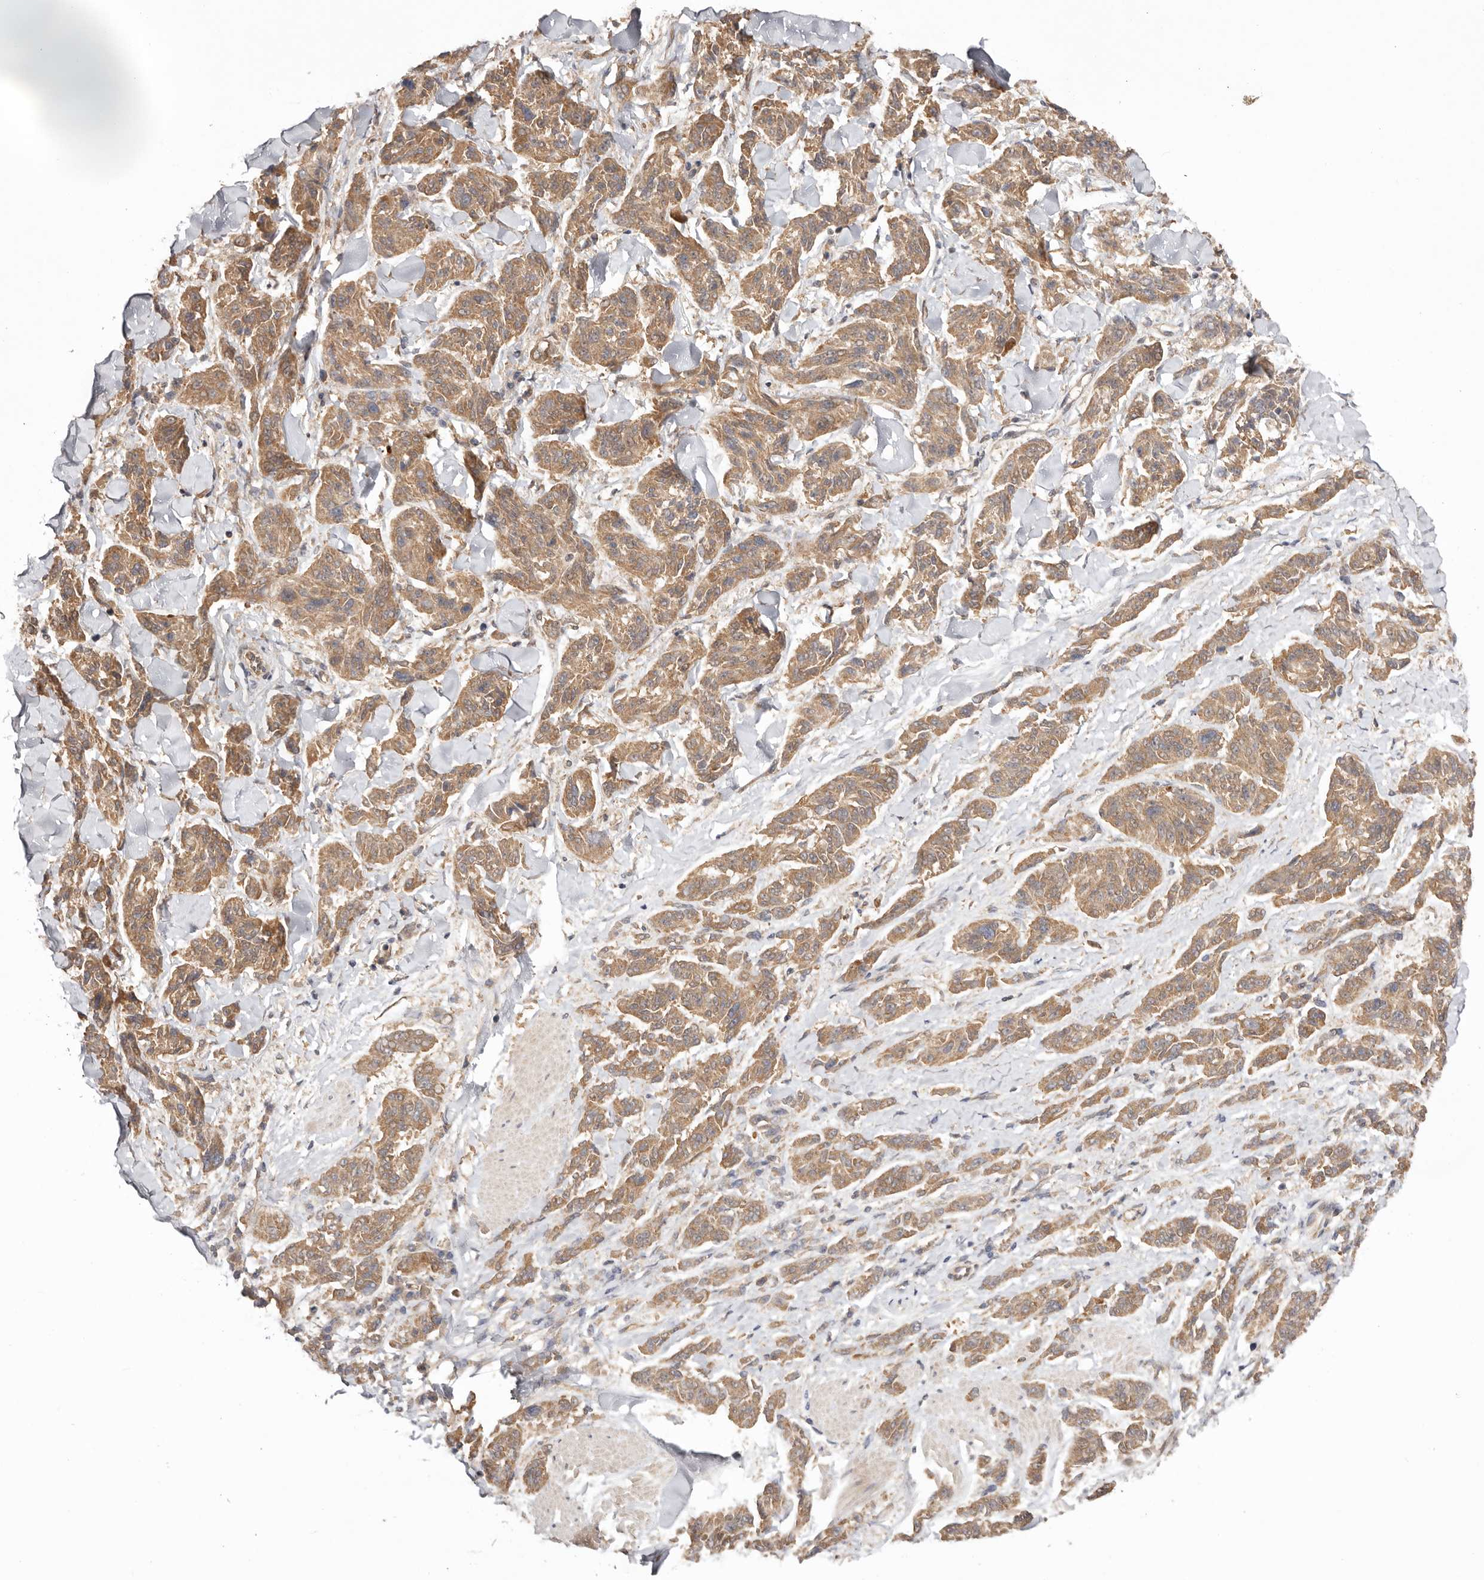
{"staining": {"intensity": "moderate", "quantity": ">75%", "location": "cytoplasmic/membranous"}, "tissue": "melanoma", "cell_type": "Tumor cells", "image_type": "cancer", "snomed": [{"axis": "morphology", "description": "Malignant melanoma, NOS"}, {"axis": "topography", "description": "Skin"}], "caption": "Melanoma stained with a brown dye reveals moderate cytoplasmic/membranous positive positivity in about >75% of tumor cells.", "gene": "UBR2", "patient": {"sex": "male", "age": 53}}